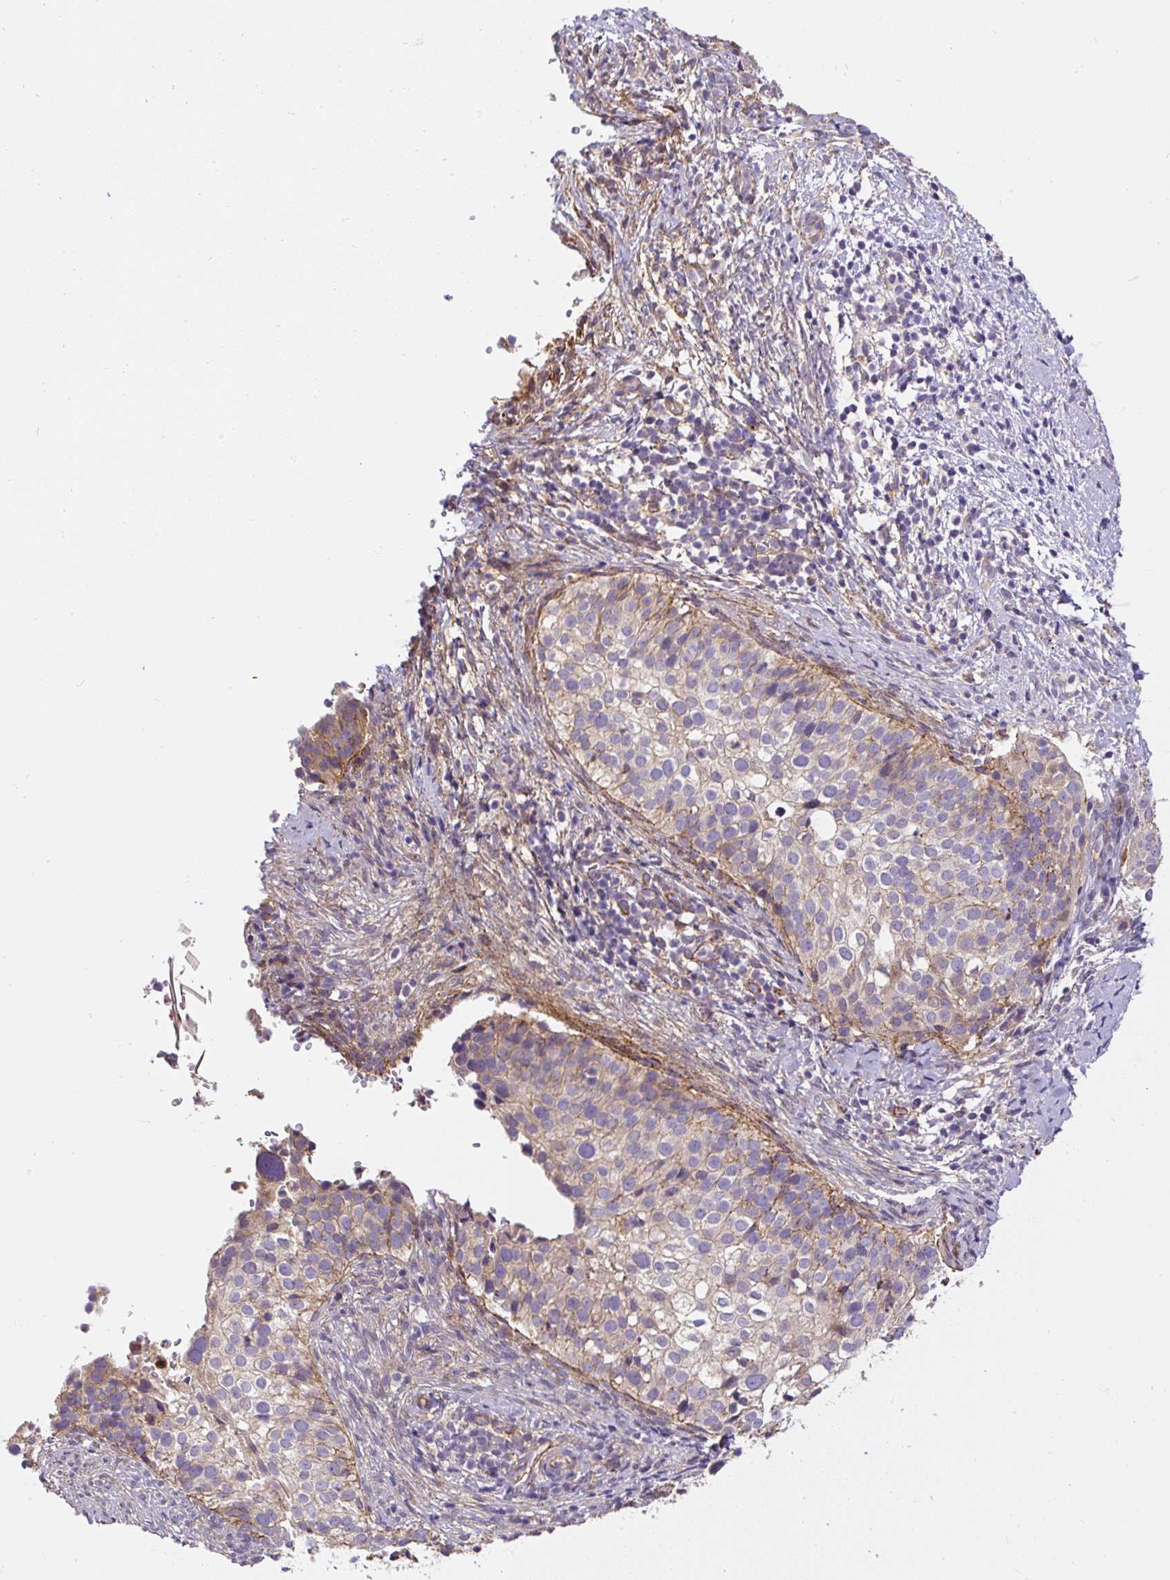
{"staining": {"intensity": "weak", "quantity": "<25%", "location": "cytoplasmic/membranous"}, "tissue": "cervical cancer", "cell_type": "Tumor cells", "image_type": "cancer", "snomed": [{"axis": "morphology", "description": "Squamous cell carcinoma, NOS"}, {"axis": "topography", "description": "Cervix"}], "caption": "Tumor cells show no significant protein staining in cervical squamous cell carcinoma. Nuclei are stained in blue.", "gene": "RNF170", "patient": {"sex": "female", "age": 44}}